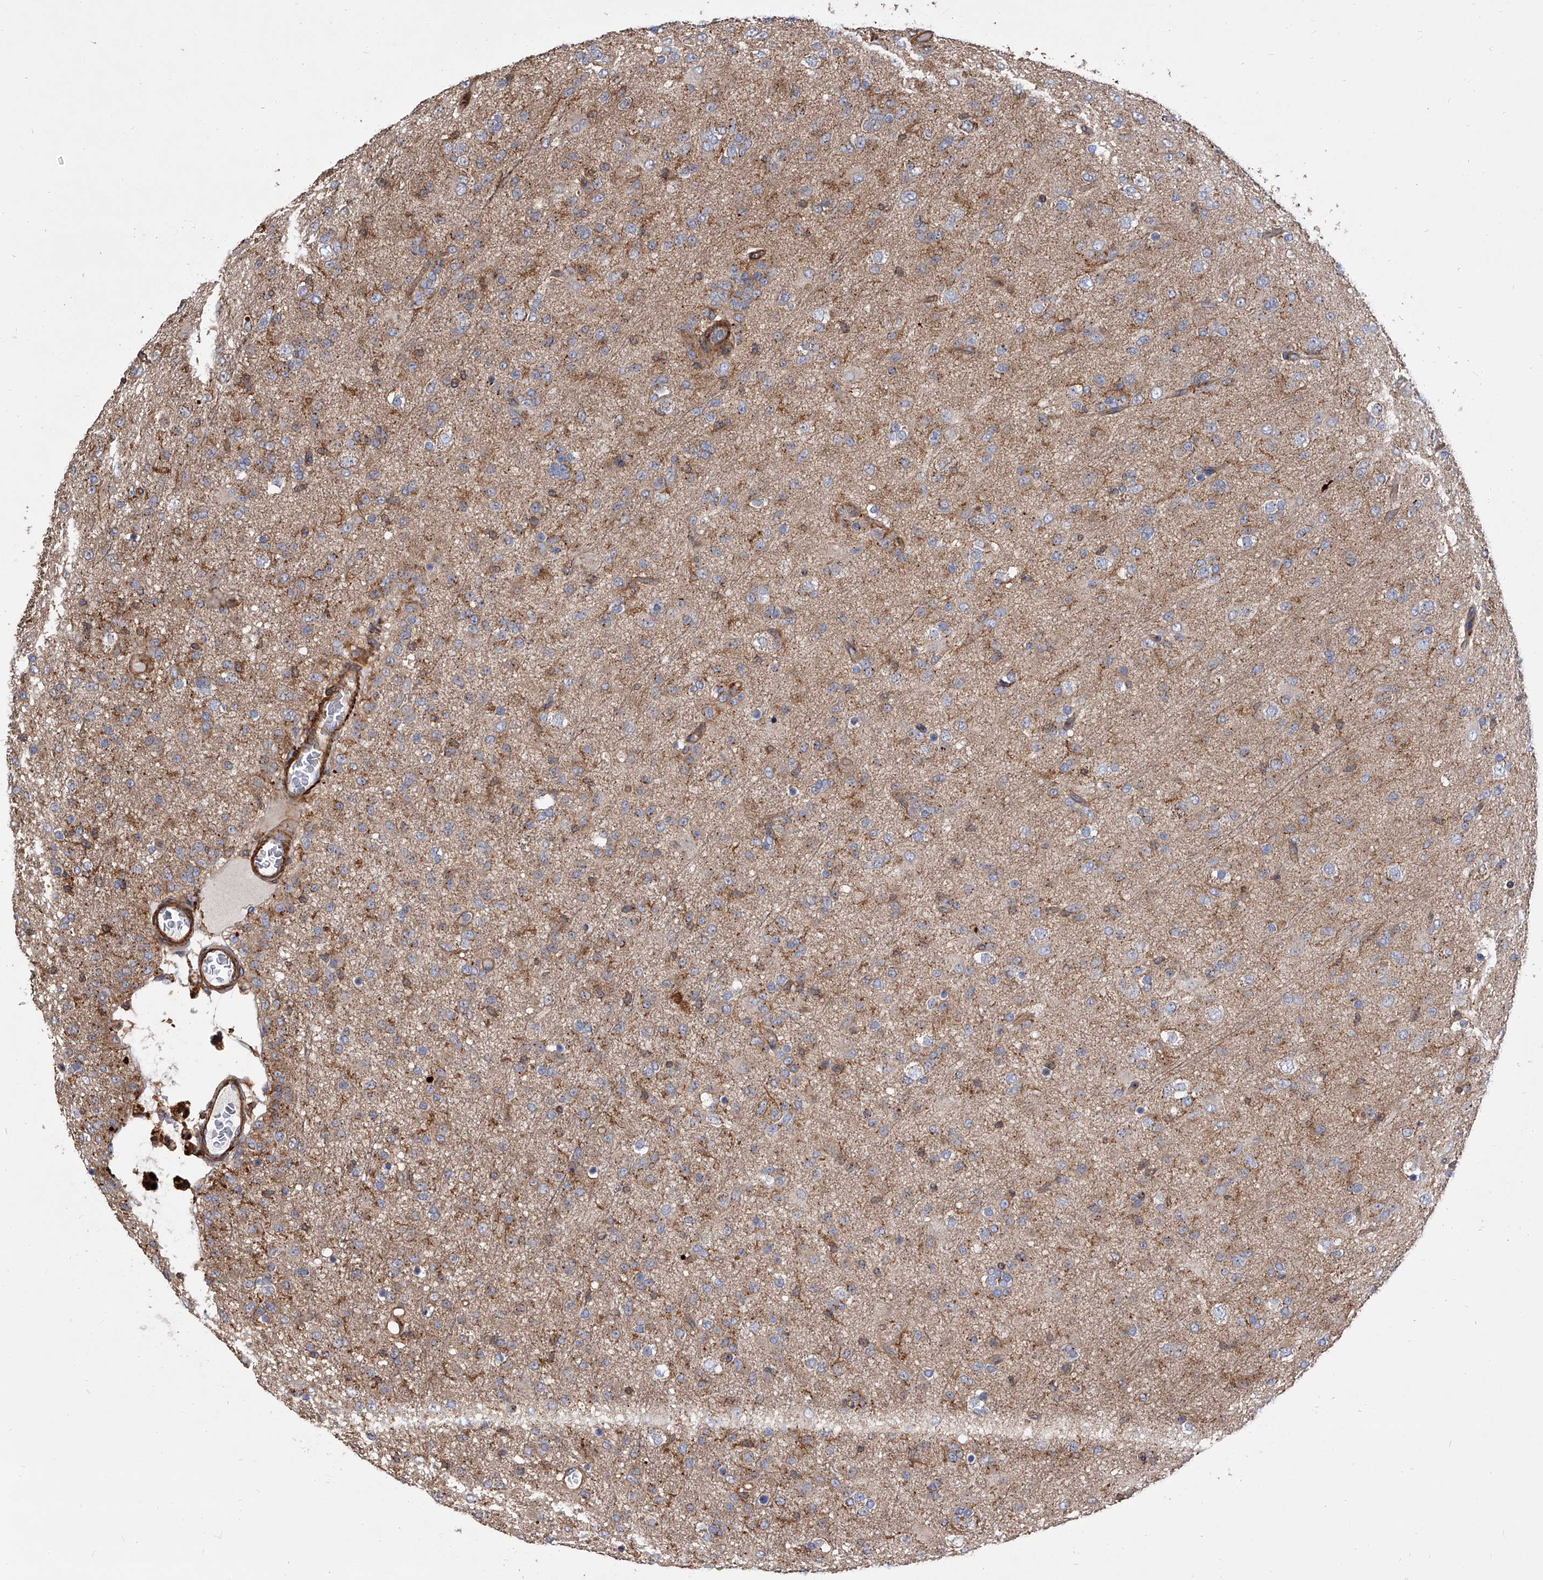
{"staining": {"intensity": "negative", "quantity": "none", "location": "none"}, "tissue": "glioma", "cell_type": "Tumor cells", "image_type": "cancer", "snomed": [{"axis": "morphology", "description": "Glioma, malignant, Low grade"}, {"axis": "topography", "description": "Brain"}], "caption": "High power microscopy image of an IHC histopathology image of malignant glioma (low-grade), revealing no significant staining in tumor cells.", "gene": "PISD", "patient": {"sex": "male", "age": 65}}